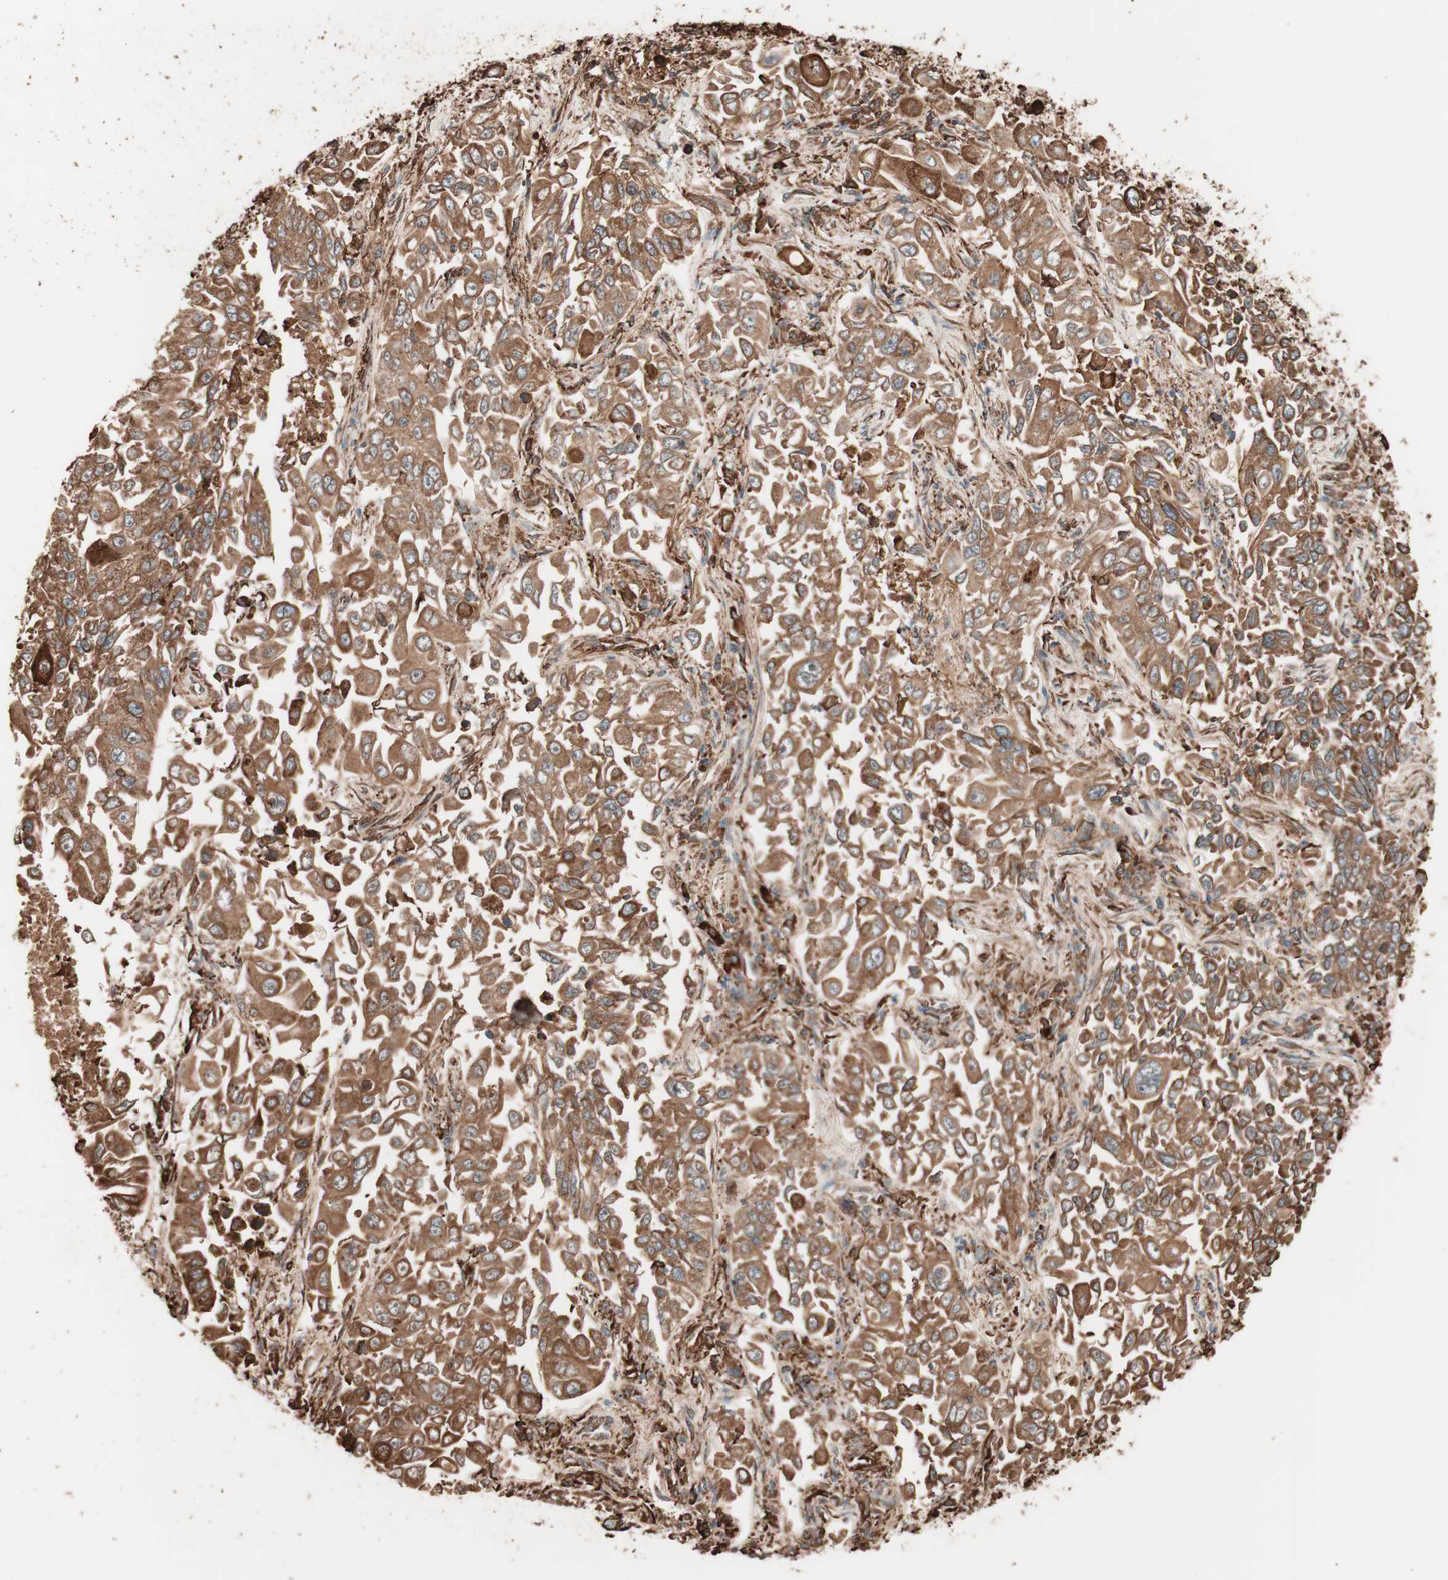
{"staining": {"intensity": "moderate", "quantity": ">75%", "location": "cytoplasmic/membranous"}, "tissue": "lung cancer", "cell_type": "Tumor cells", "image_type": "cancer", "snomed": [{"axis": "morphology", "description": "Adenocarcinoma, NOS"}, {"axis": "topography", "description": "Lung"}], "caption": "DAB immunohistochemical staining of adenocarcinoma (lung) displays moderate cytoplasmic/membranous protein positivity in approximately >75% of tumor cells. (Stains: DAB in brown, nuclei in blue, Microscopy: brightfield microscopy at high magnification).", "gene": "VEGFA", "patient": {"sex": "male", "age": 84}}